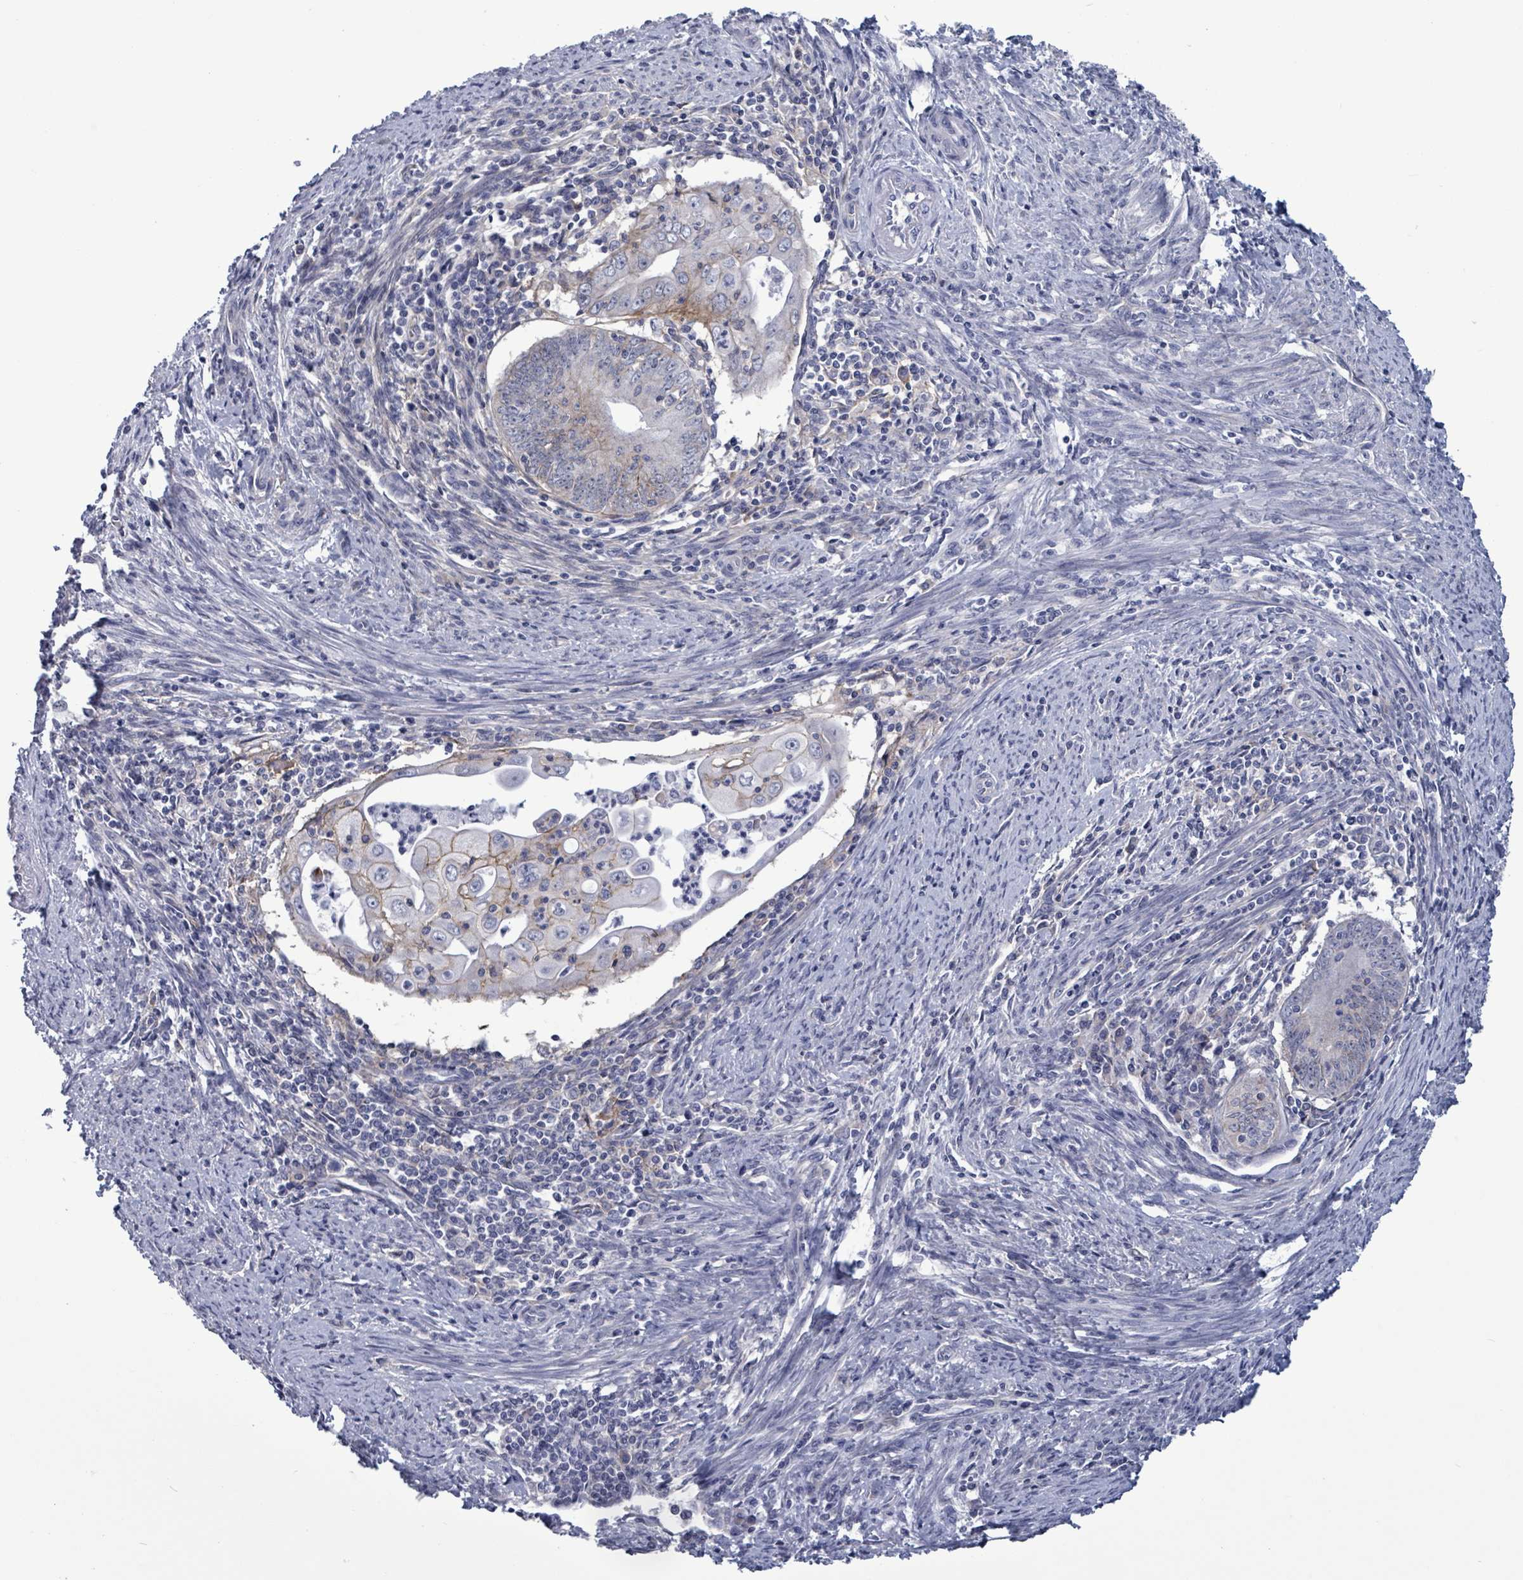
{"staining": {"intensity": "strong", "quantity": "<25%", "location": "cytoplasmic/membranous"}, "tissue": "endometrial cancer", "cell_type": "Tumor cells", "image_type": "cancer", "snomed": [{"axis": "morphology", "description": "Adenocarcinoma, NOS"}, {"axis": "topography", "description": "Endometrium"}], "caption": "Endometrial adenocarcinoma tissue demonstrates strong cytoplasmic/membranous expression in approximately <25% of tumor cells, visualized by immunohistochemistry. The protein is stained brown, and the nuclei are stained in blue (DAB IHC with brightfield microscopy, high magnification).", "gene": "BSG", "patient": {"sex": "female", "age": 60}}